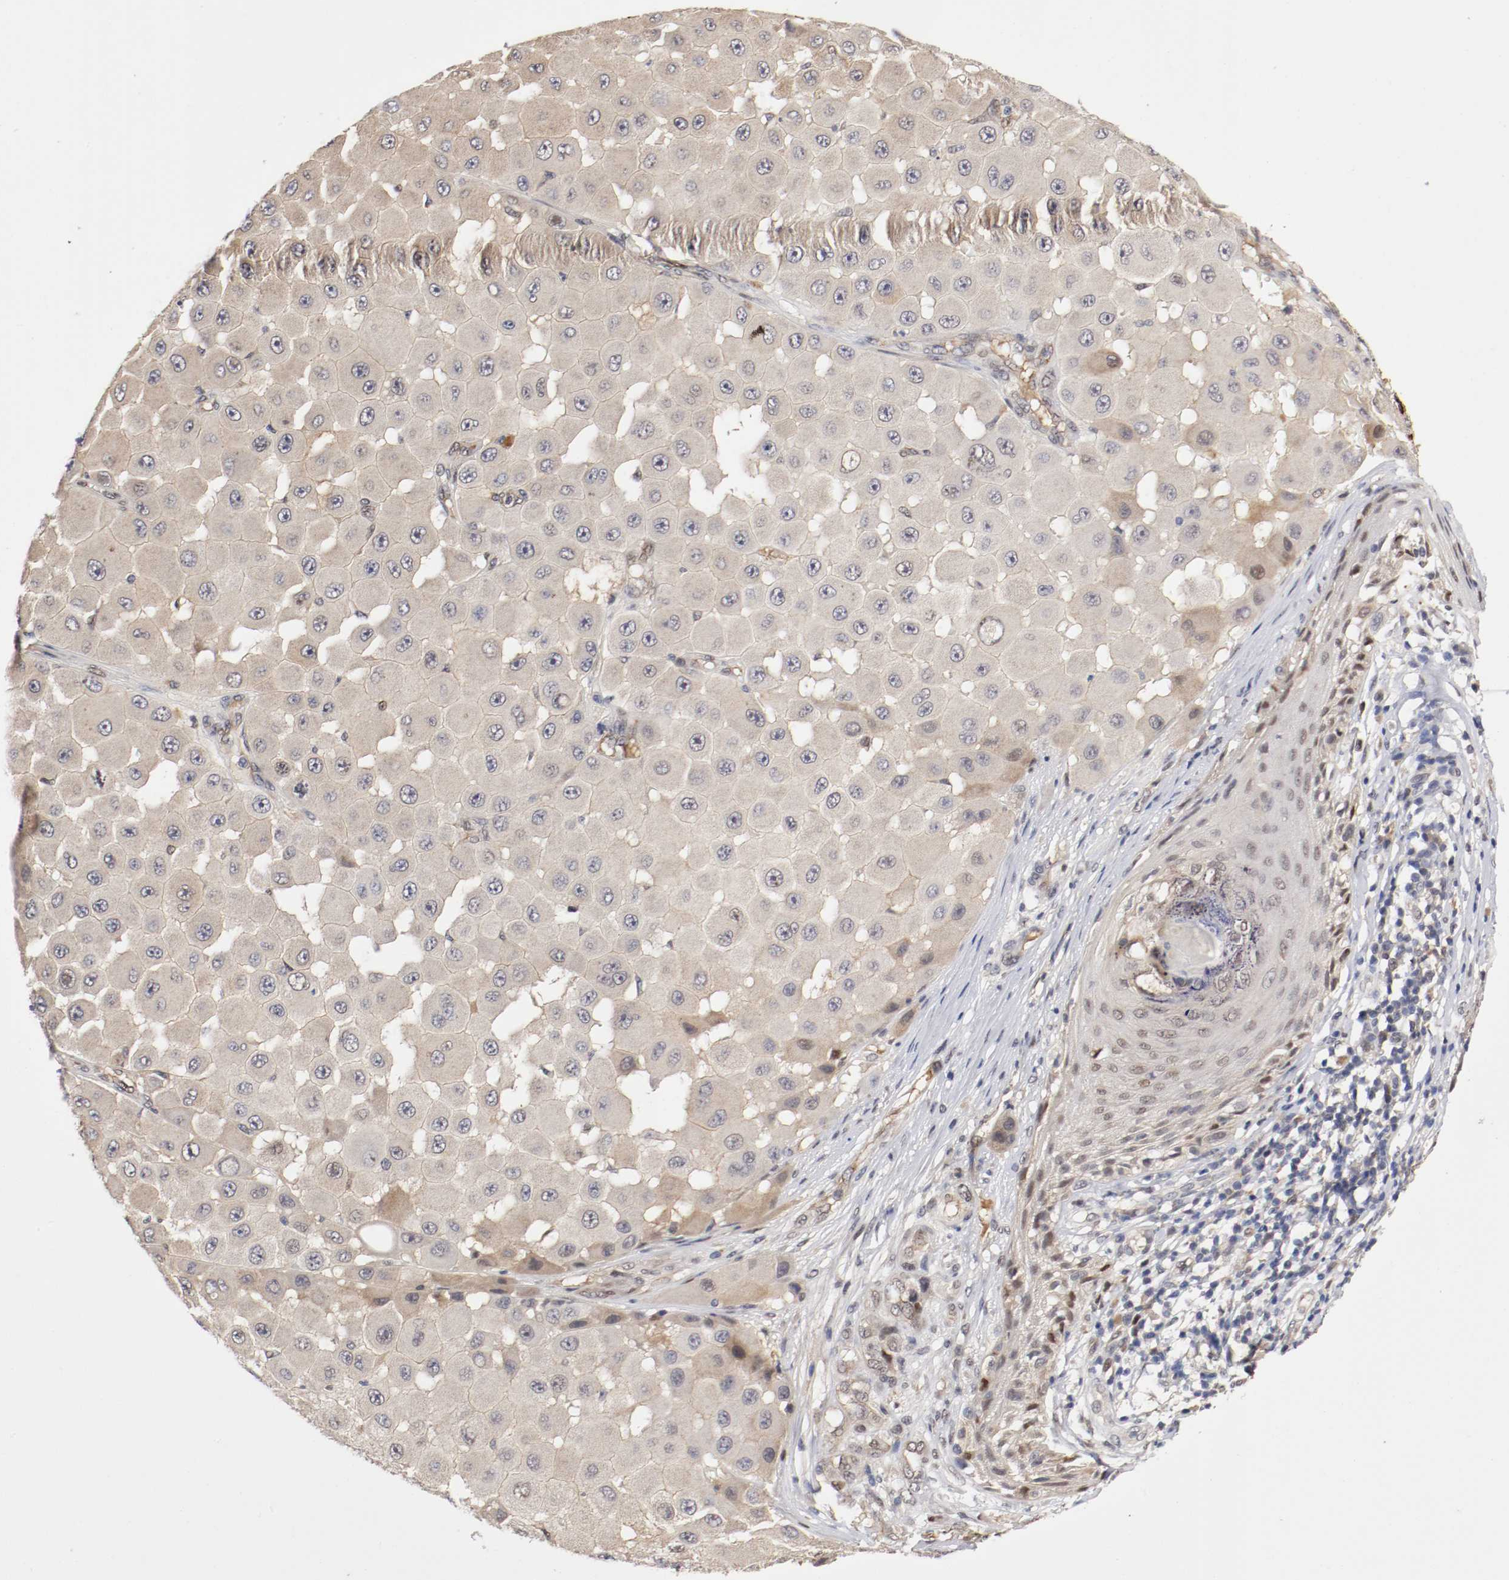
{"staining": {"intensity": "negative", "quantity": "none", "location": "none"}, "tissue": "melanoma", "cell_type": "Tumor cells", "image_type": "cancer", "snomed": [{"axis": "morphology", "description": "Malignant melanoma, NOS"}, {"axis": "topography", "description": "Skin"}], "caption": "DAB immunohistochemical staining of malignant melanoma displays no significant positivity in tumor cells. (DAB (3,3'-diaminobenzidine) IHC, high magnification).", "gene": "DNMT3B", "patient": {"sex": "female", "age": 81}}